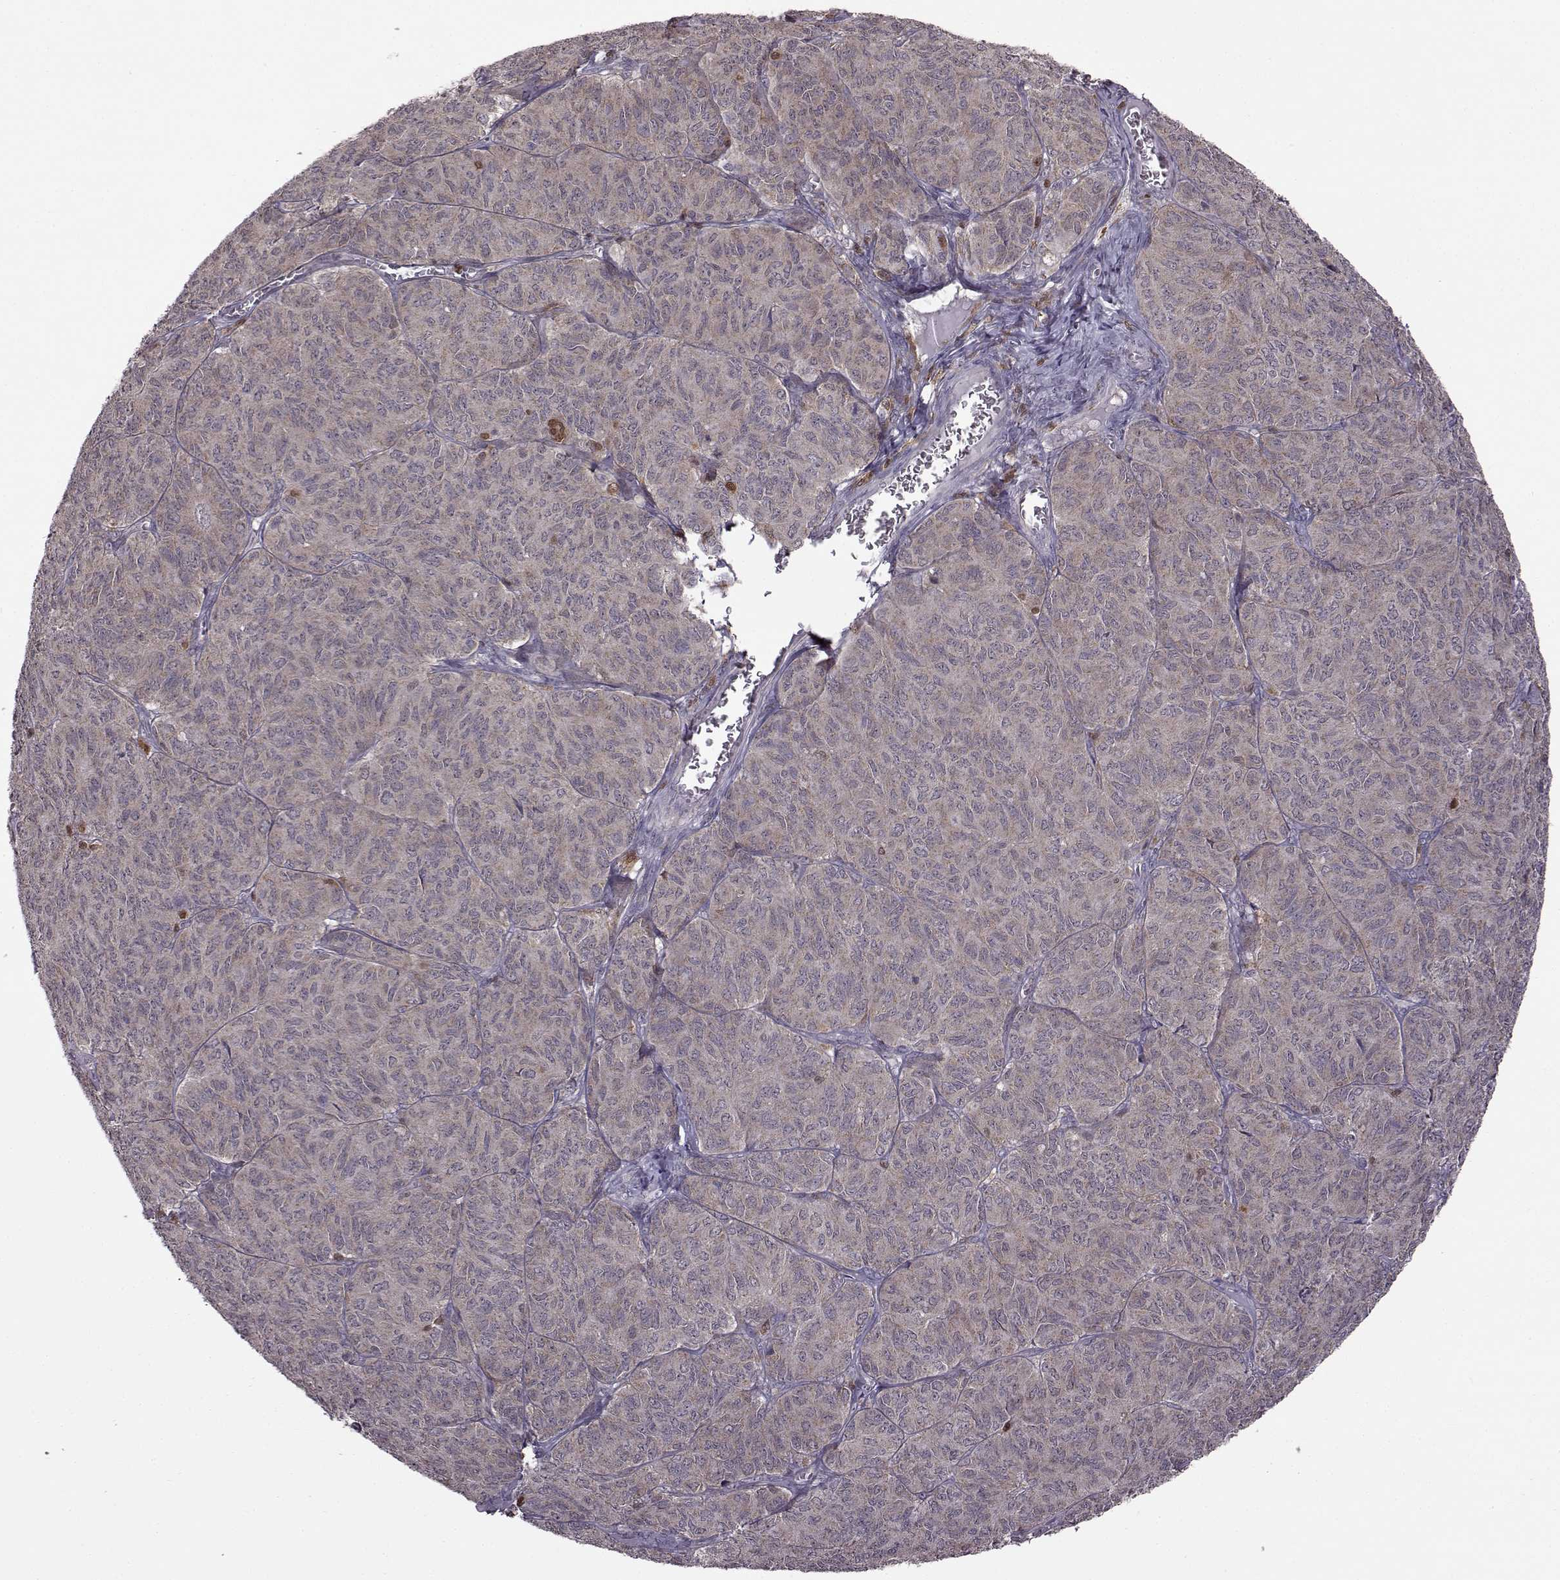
{"staining": {"intensity": "negative", "quantity": "none", "location": "none"}, "tissue": "ovarian cancer", "cell_type": "Tumor cells", "image_type": "cancer", "snomed": [{"axis": "morphology", "description": "Carcinoma, endometroid"}, {"axis": "topography", "description": "Ovary"}], "caption": "Protein analysis of ovarian cancer displays no significant staining in tumor cells.", "gene": "DOK2", "patient": {"sex": "female", "age": 80}}